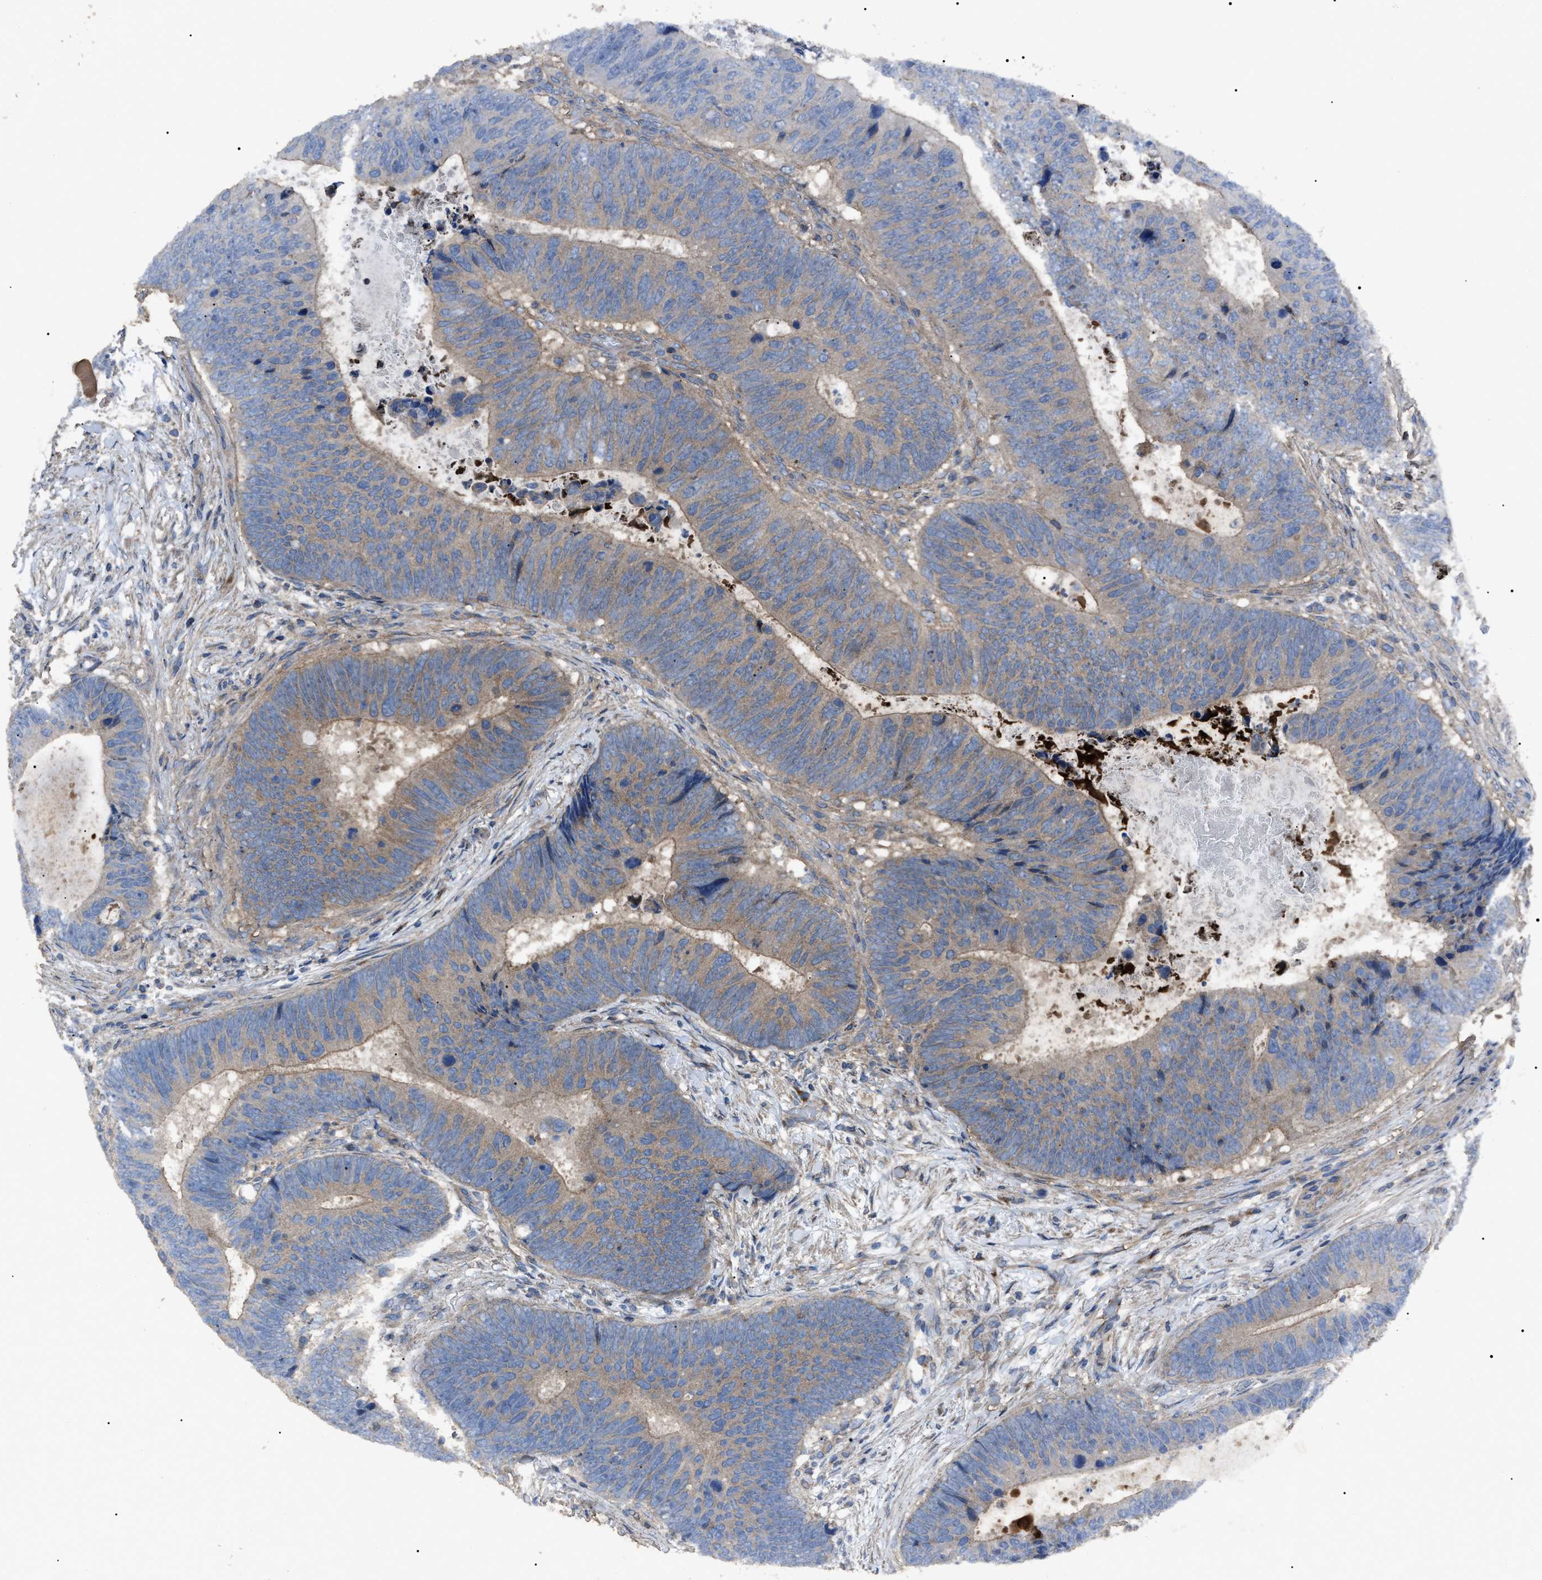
{"staining": {"intensity": "weak", "quantity": ">75%", "location": "cytoplasmic/membranous"}, "tissue": "colorectal cancer", "cell_type": "Tumor cells", "image_type": "cancer", "snomed": [{"axis": "morphology", "description": "Adenocarcinoma, NOS"}, {"axis": "topography", "description": "Colon"}], "caption": "Protein staining exhibits weak cytoplasmic/membranous staining in about >75% of tumor cells in colorectal cancer.", "gene": "RNF216", "patient": {"sex": "male", "age": 56}}